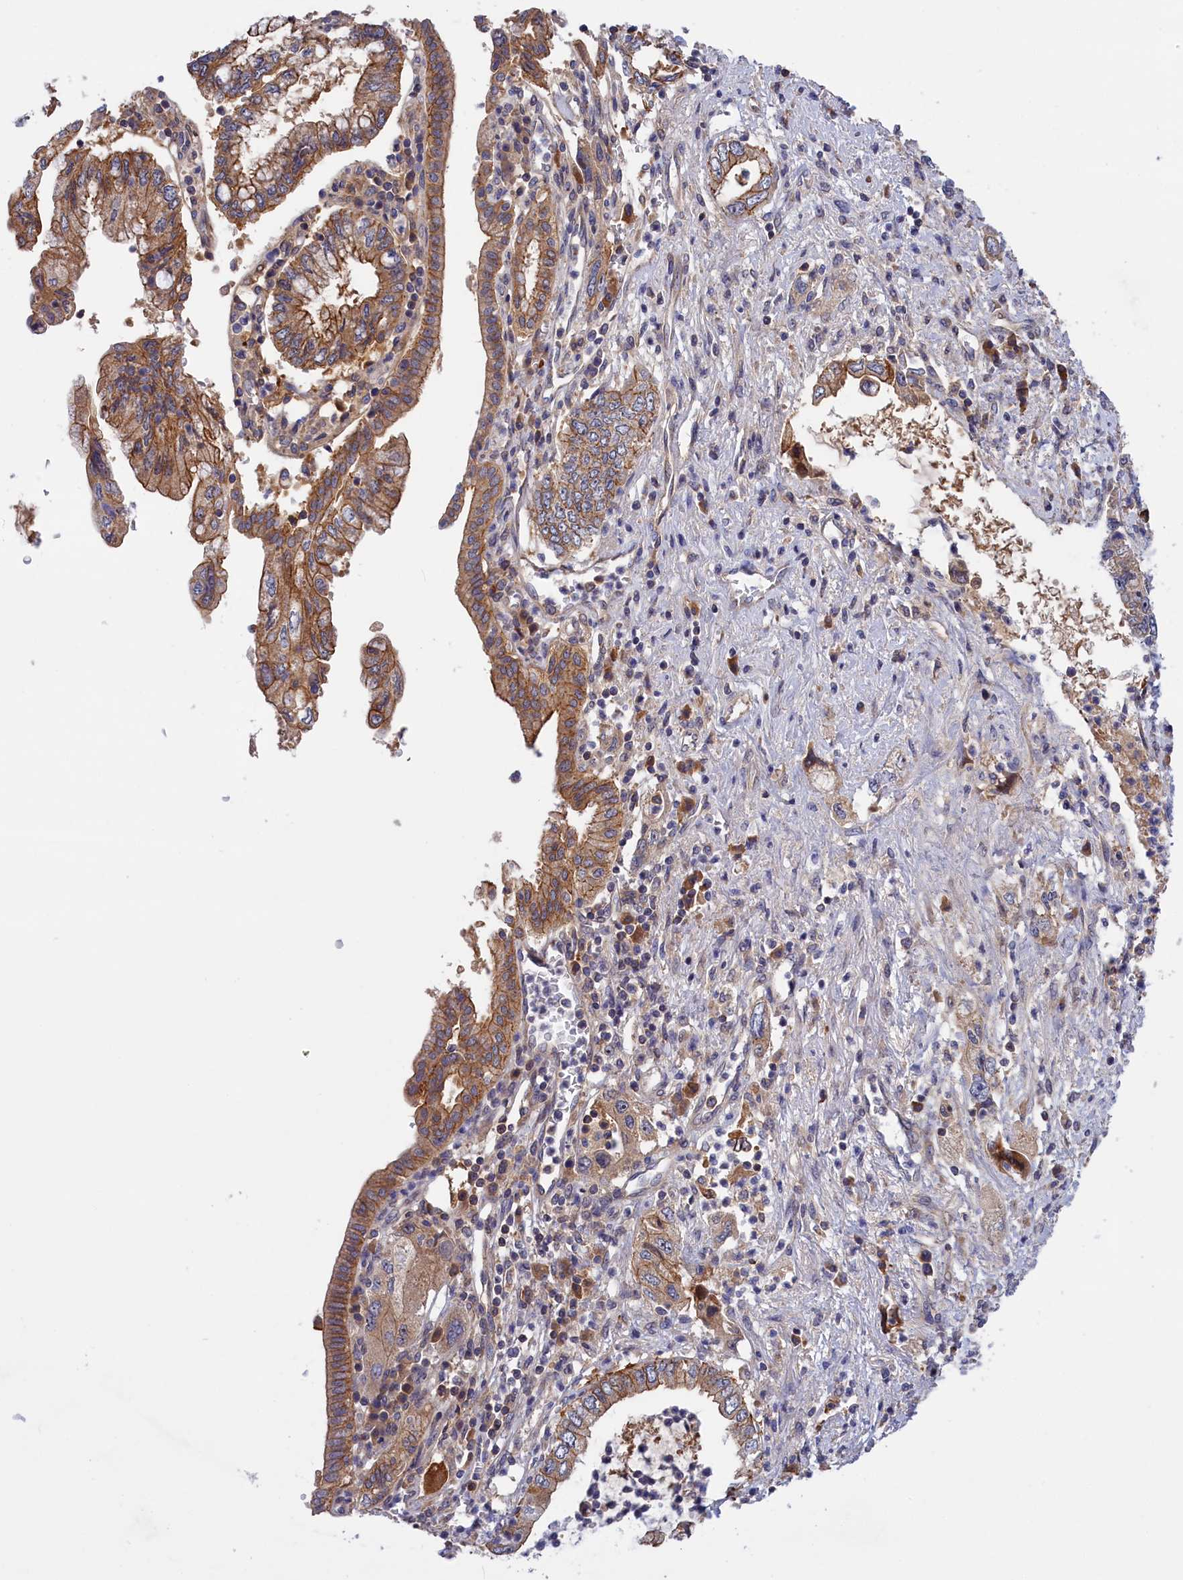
{"staining": {"intensity": "moderate", "quantity": ">75%", "location": "cytoplasmic/membranous"}, "tissue": "pancreatic cancer", "cell_type": "Tumor cells", "image_type": "cancer", "snomed": [{"axis": "morphology", "description": "Adenocarcinoma, NOS"}, {"axis": "topography", "description": "Pancreas"}], "caption": "Human pancreatic cancer stained with a protein marker displays moderate staining in tumor cells.", "gene": "CRACD", "patient": {"sex": "female", "age": 73}}